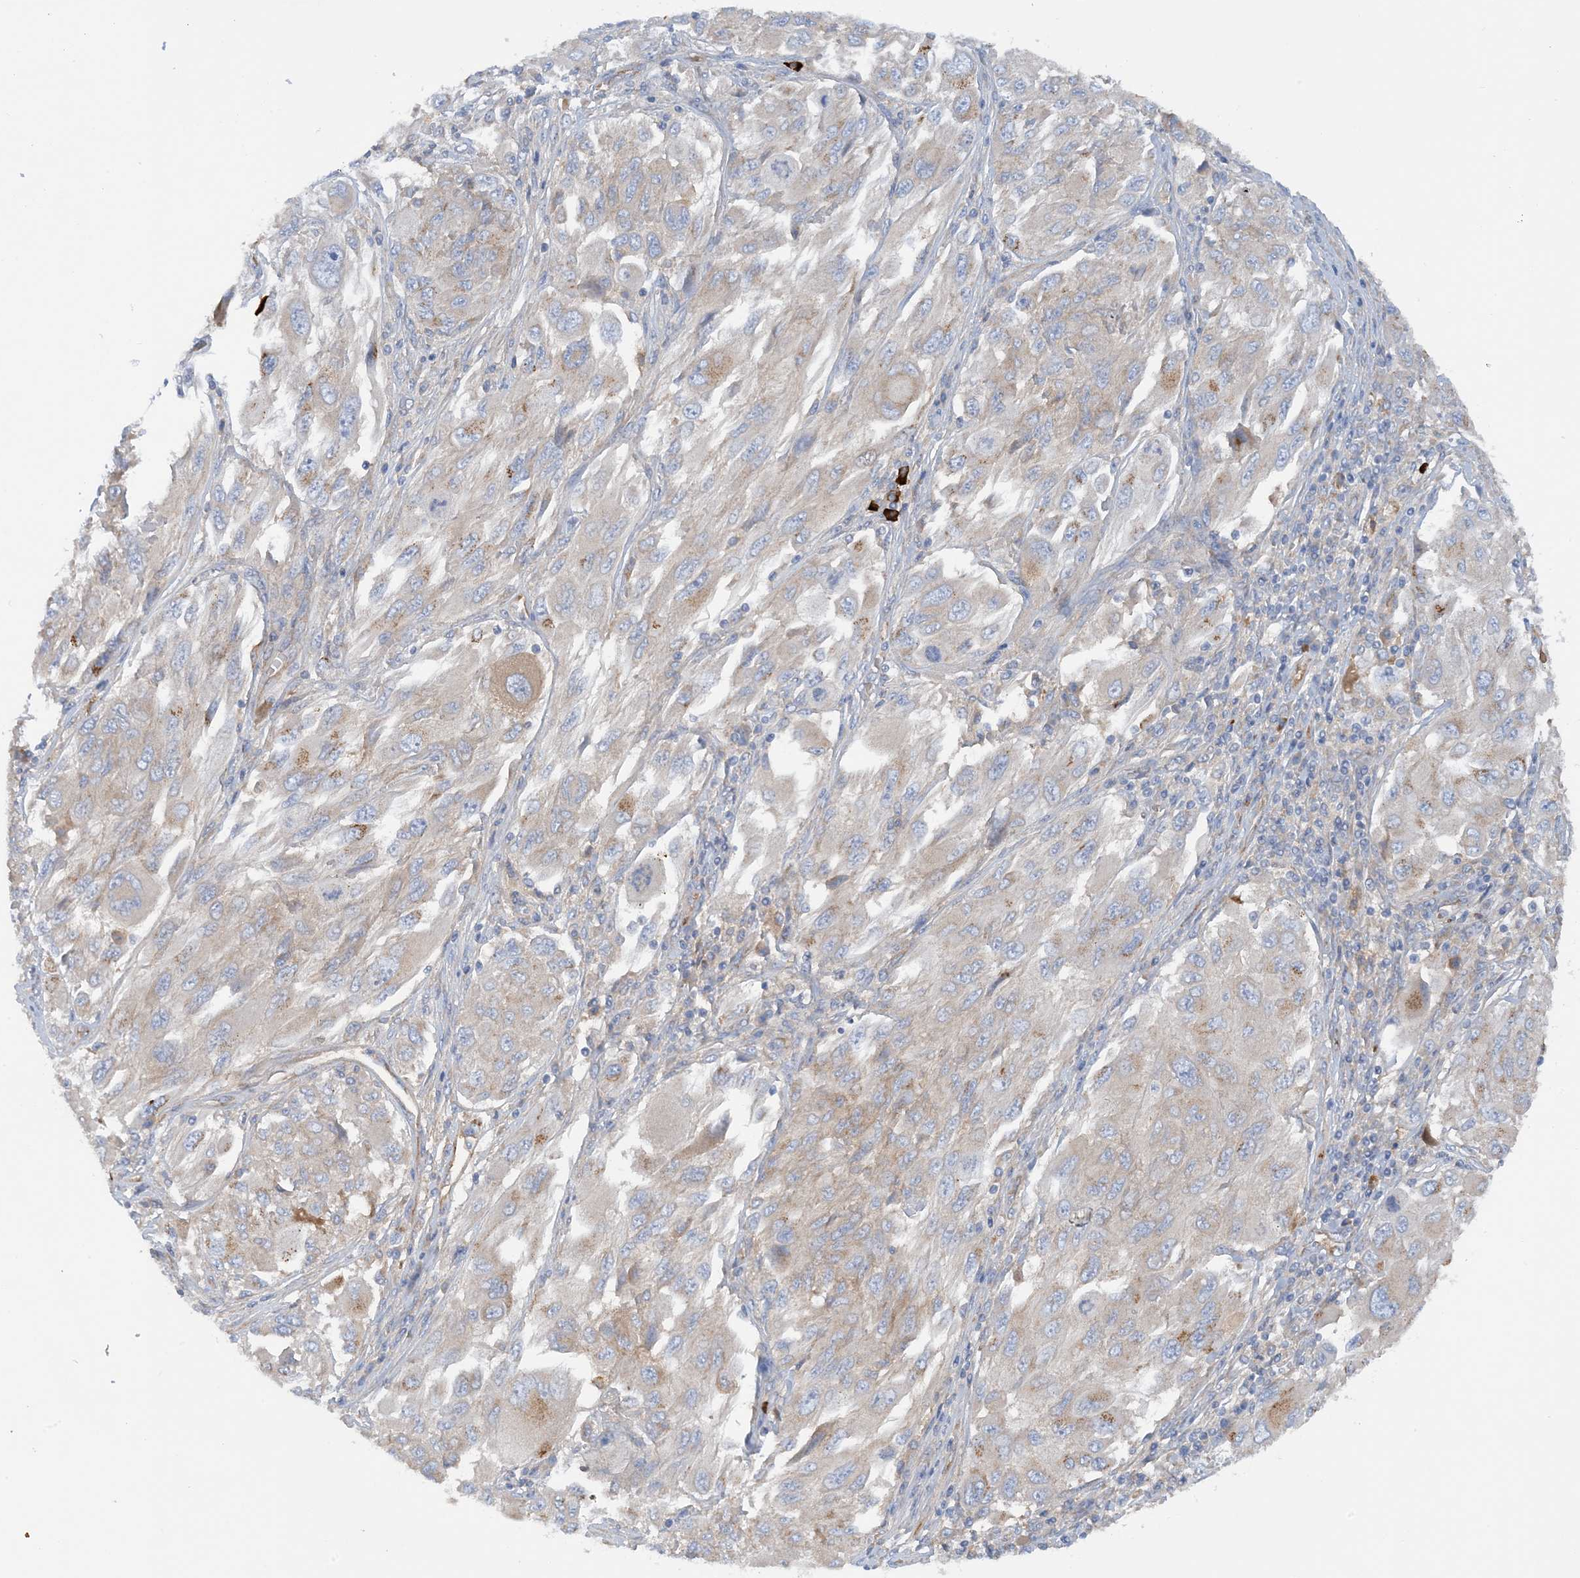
{"staining": {"intensity": "weak", "quantity": "<25%", "location": "cytoplasmic/membranous"}, "tissue": "melanoma", "cell_type": "Tumor cells", "image_type": "cancer", "snomed": [{"axis": "morphology", "description": "Malignant melanoma, NOS"}, {"axis": "topography", "description": "Skin"}], "caption": "The histopathology image exhibits no significant staining in tumor cells of malignant melanoma. The staining is performed using DAB brown chromogen with nuclei counter-stained in using hematoxylin.", "gene": "SLC5A11", "patient": {"sex": "female", "age": 91}}